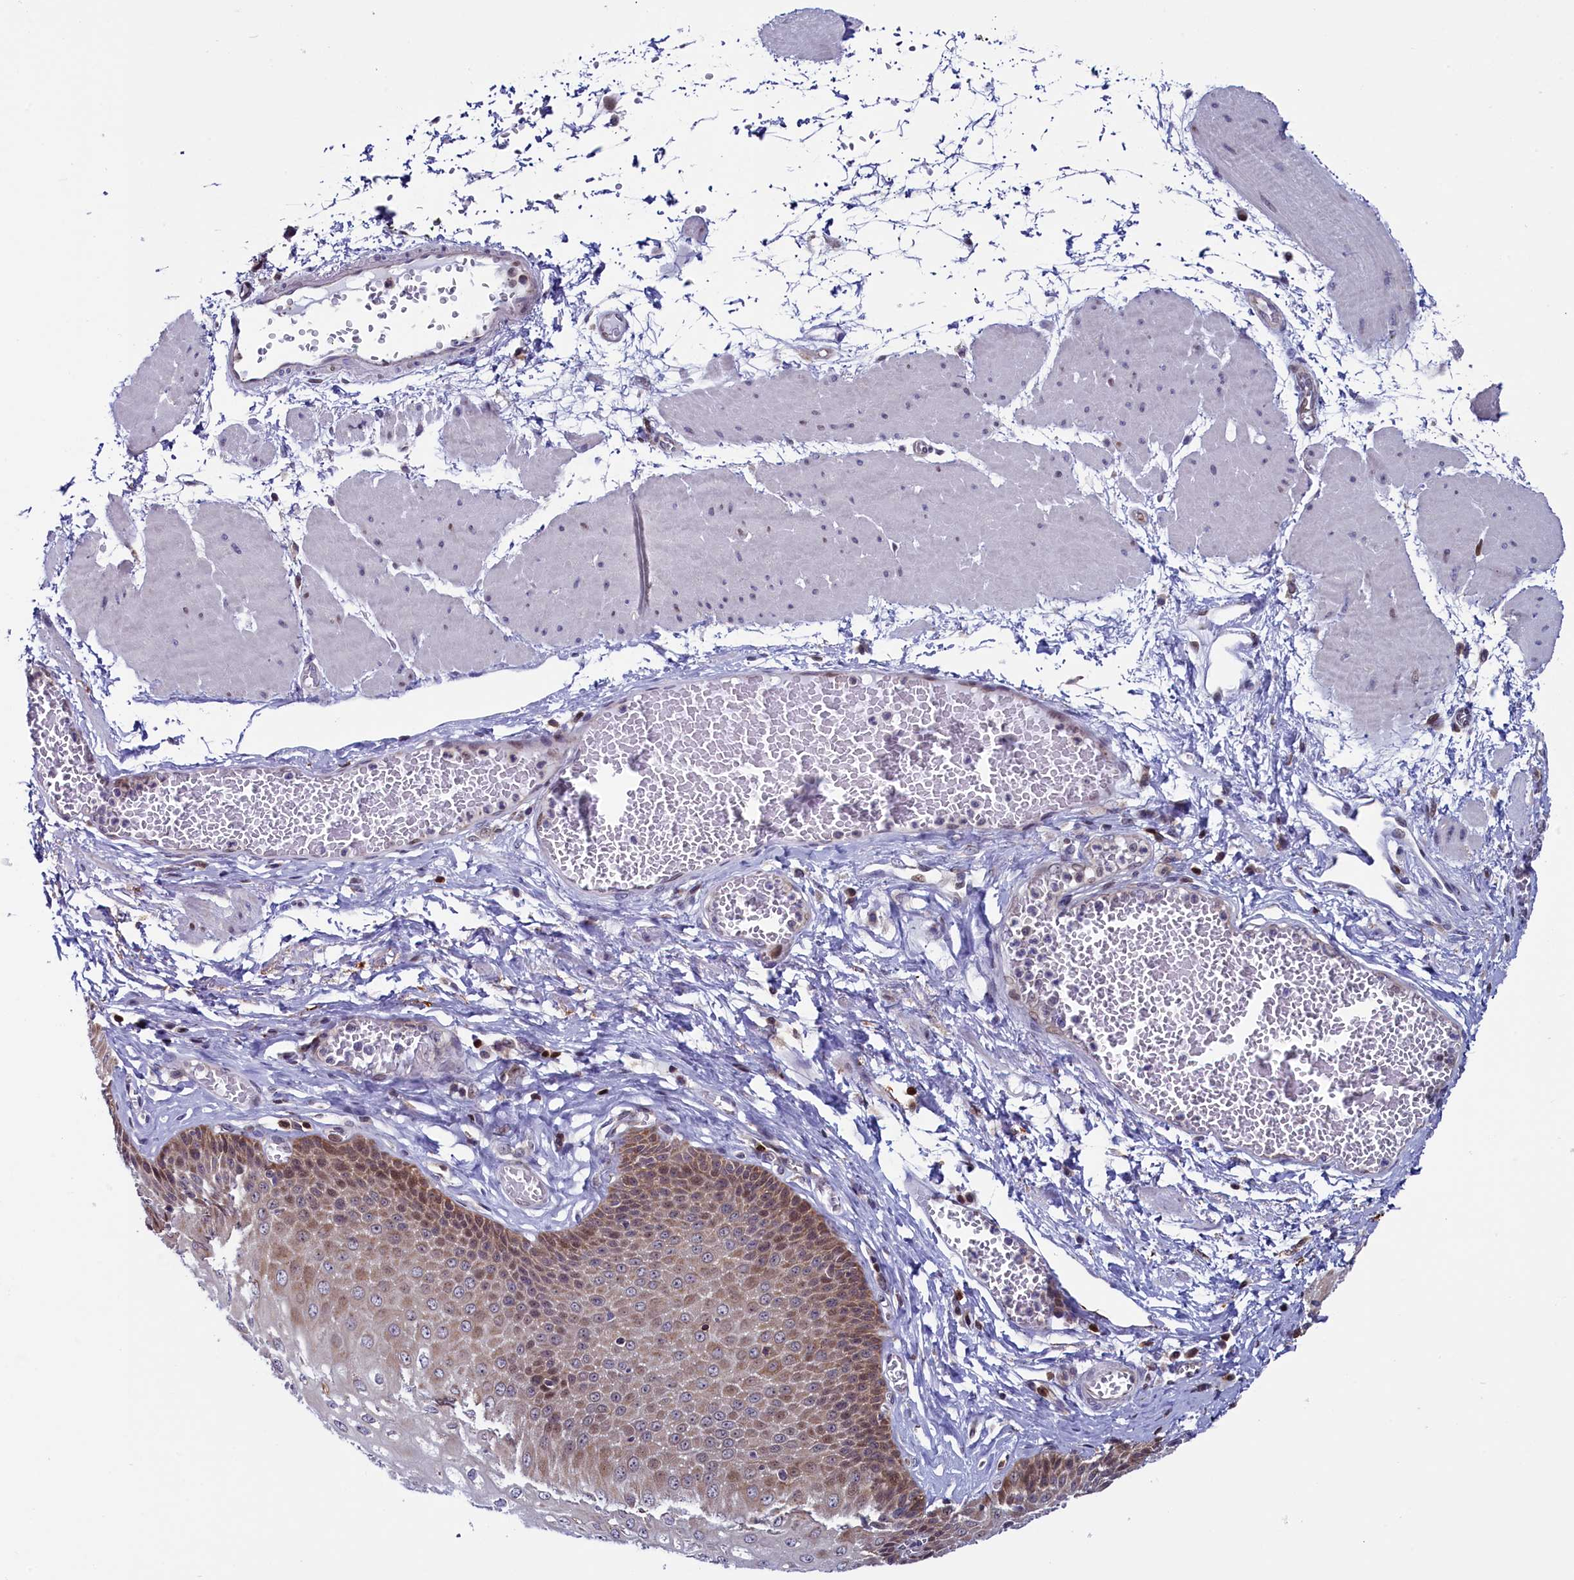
{"staining": {"intensity": "moderate", "quantity": "25%-75%", "location": "nuclear"}, "tissue": "esophagus", "cell_type": "Squamous epithelial cells", "image_type": "normal", "snomed": [{"axis": "morphology", "description": "Normal tissue, NOS"}, {"axis": "topography", "description": "Esophagus"}], "caption": "Protein analysis of benign esophagus demonstrates moderate nuclear positivity in approximately 25%-75% of squamous epithelial cells.", "gene": "CIAPIN1", "patient": {"sex": "male", "age": 60}}